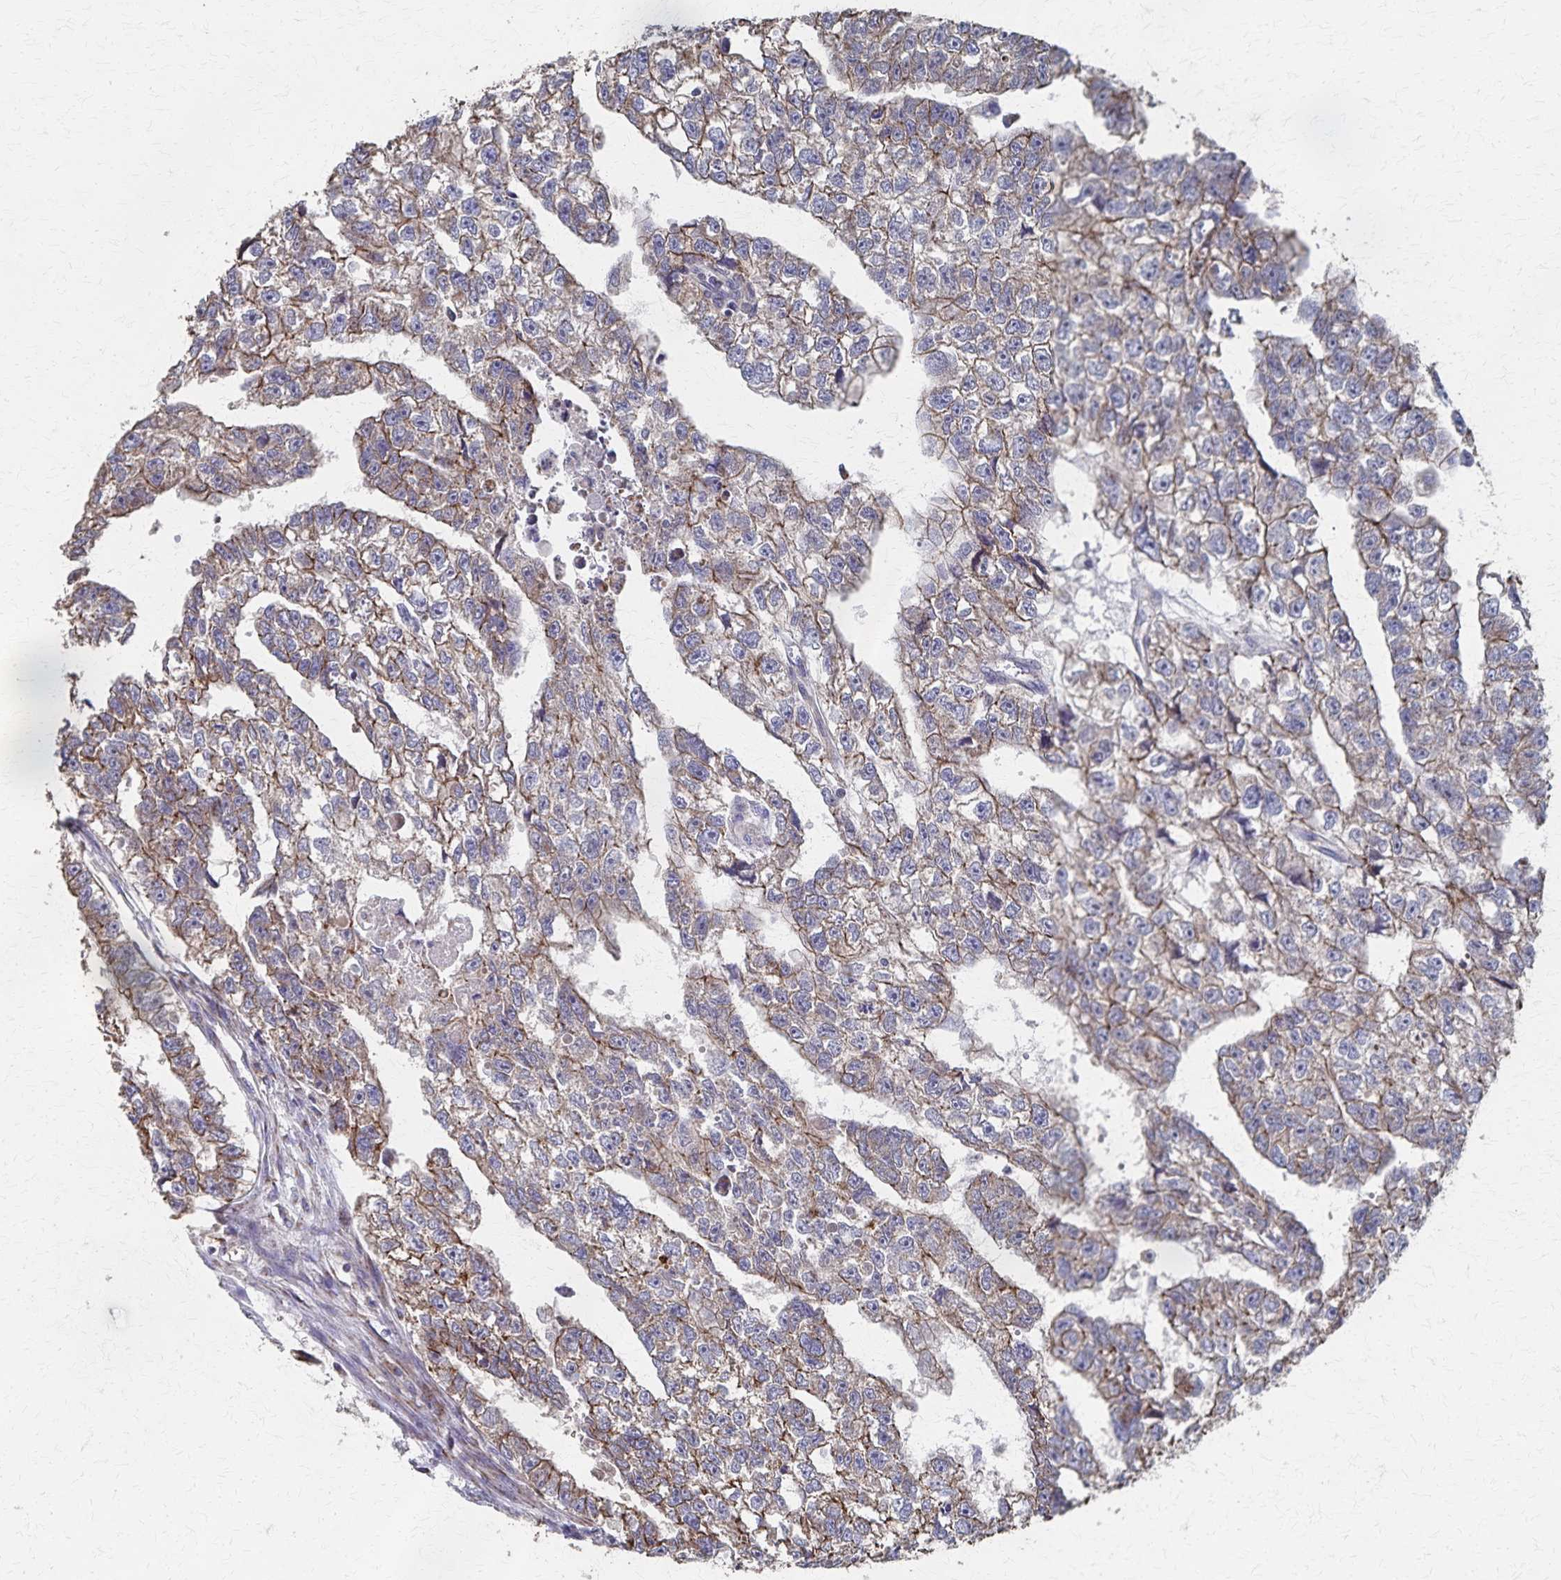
{"staining": {"intensity": "moderate", "quantity": "25%-75%", "location": "cytoplasmic/membranous"}, "tissue": "testis cancer", "cell_type": "Tumor cells", "image_type": "cancer", "snomed": [{"axis": "morphology", "description": "Carcinoma, Embryonal, NOS"}, {"axis": "morphology", "description": "Teratoma, malignant, NOS"}, {"axis": "topography", "description": "Testis"}], "caption": "This micrograph exhibits immunohistochemistry staining of testis cancer (teratoma (malignant)), with medium moderate cytoplasmic/membranous positivity in approximately 25%-75% of tumor cells.", "gene": "PGAP2", "patient": {"sex": "male", "age": 44}}